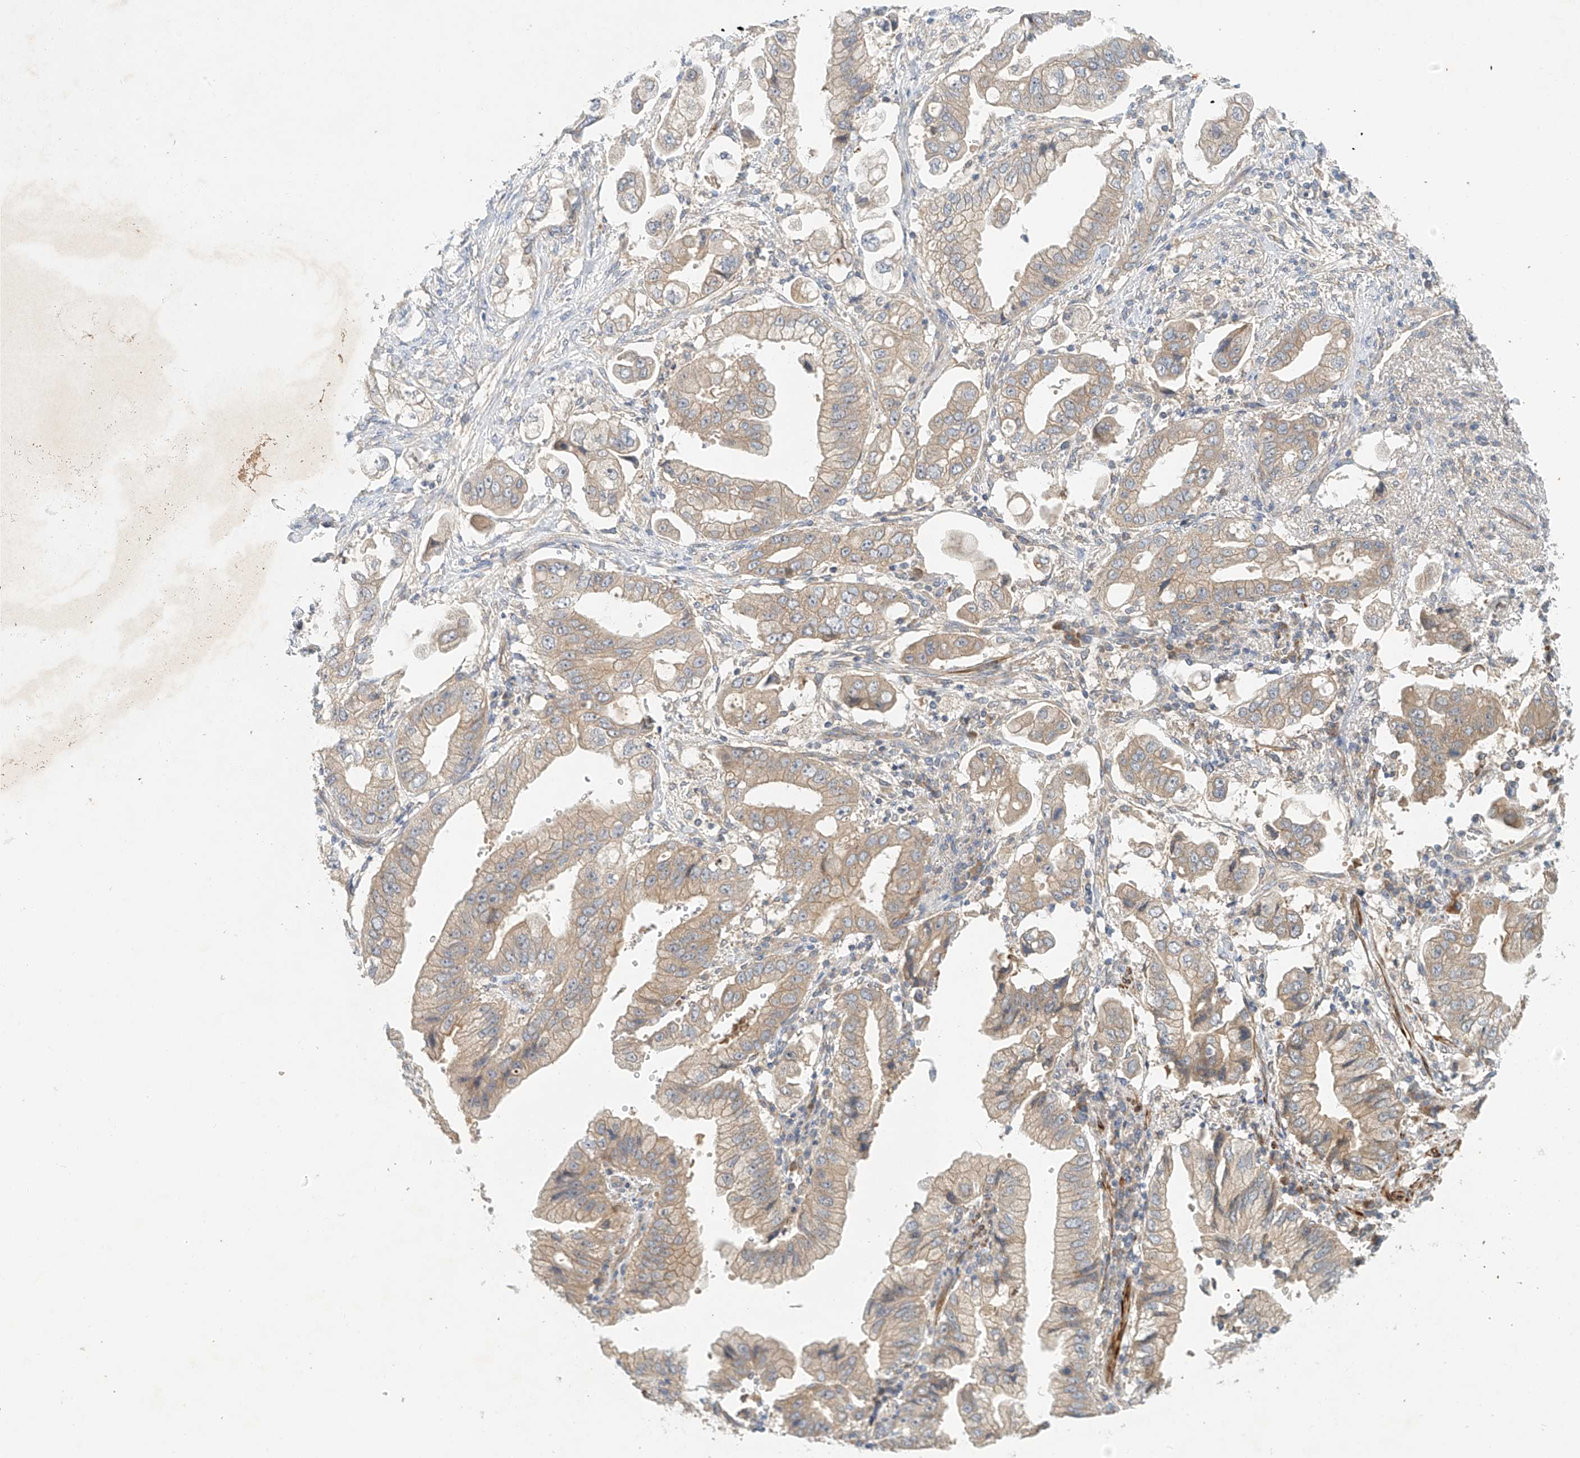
{"staining": {"intensity": "weak", "quantity": "25%-75%", "location": "cytoplasmic/membranous"}, "tissue": "stomach cancer", "cell_type": "Tumor cells", "image_type": "cancer", "snomed": [{"axis": "morphology", "description": "Adenocarcinoma, NOS"}, {"axis": "topography", "description": "Stomach"}], "caption": "The photomicrograph shows immunohistochemical staining of stomach adenocarcinoma. There is weak cytoplasmic/membranous staining is present in about 25%-75% of tumor cells.", "gene": "LYRM9", "patient": {"sex": "male", "age": 62}}